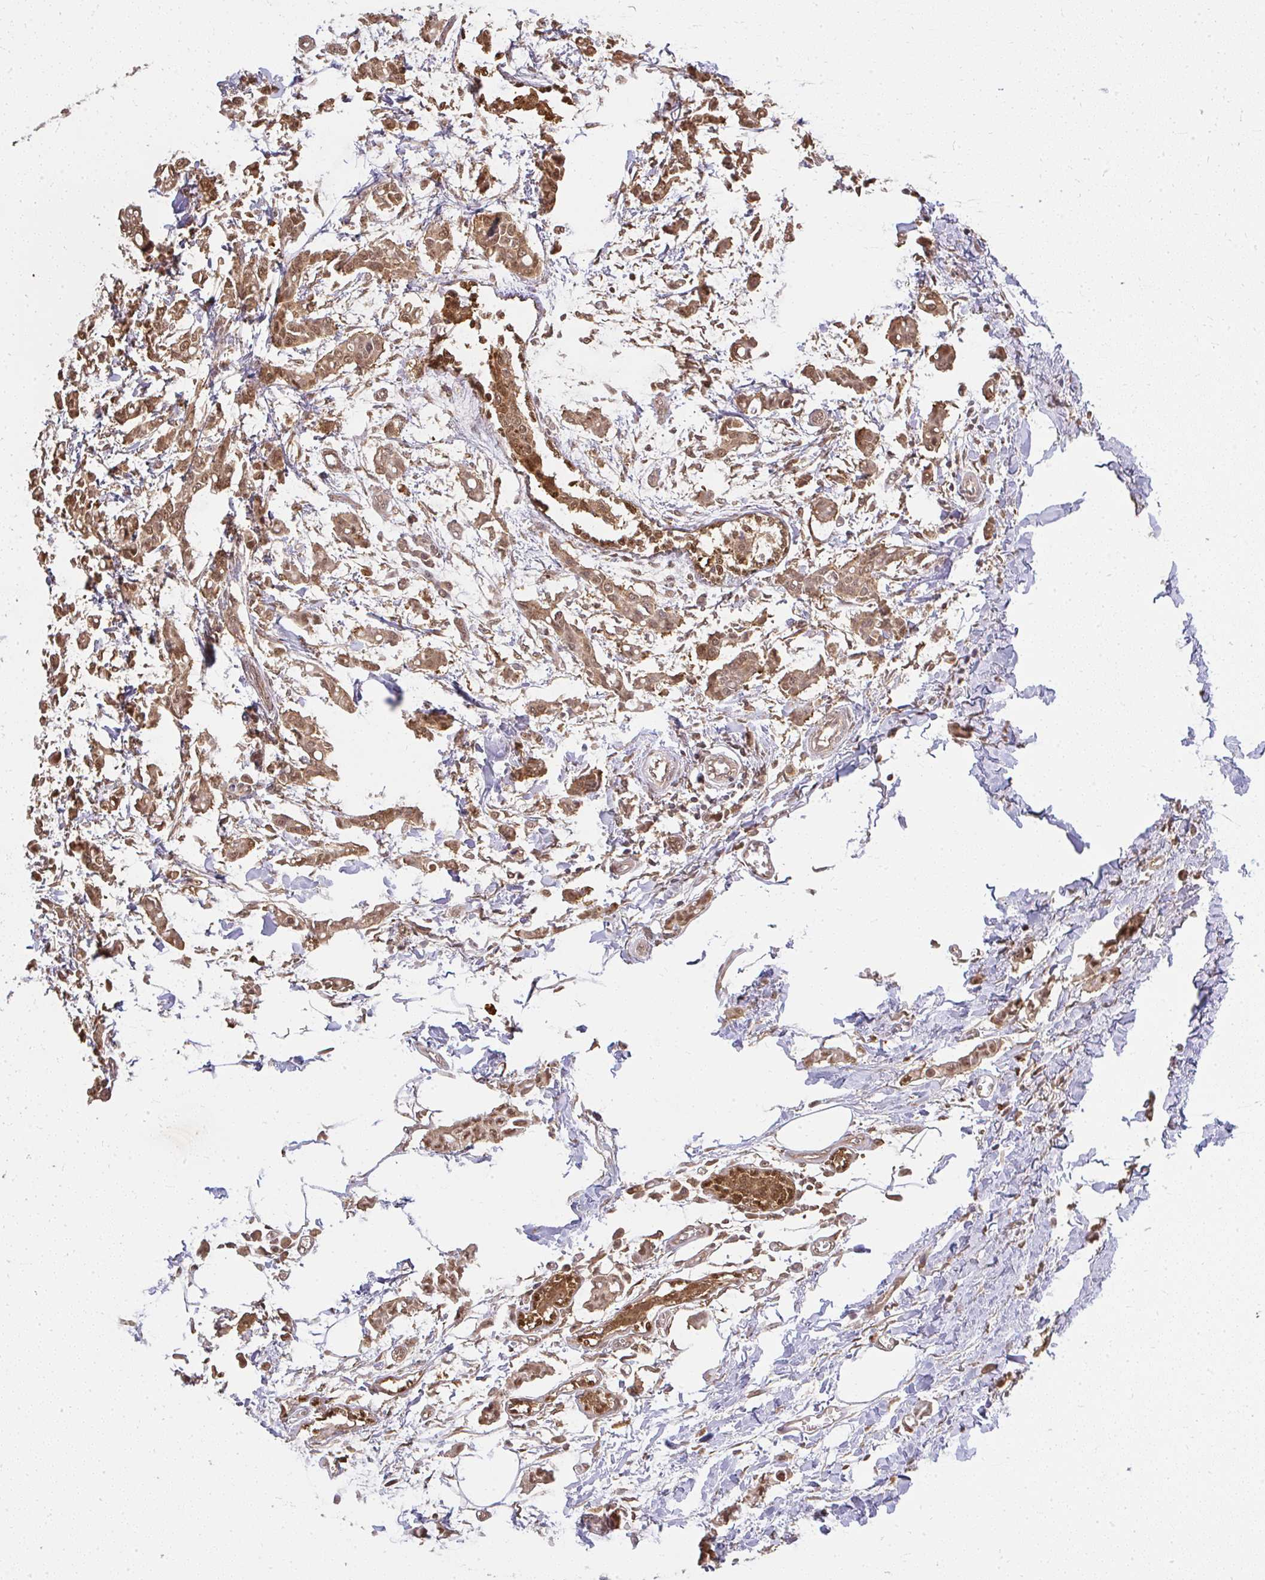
{"staining": {"intensity": "moderate", "quantity": ">75%", "location": "cytoplasmic/membranous,nuclear"}, "tissue": "breast cancer", "cell_type": "Tumor cells", "image_type": "cancer", "snomed": [{"axis": "morphology", "description": "Duct carcinoma"}, {"axis": "topography", "description": "Breast"}], "caption": "Immunohistochemical staining of breast cancer (infiltrating ductal carcinoma) reveals moderate cytoplasmic/membranous and nuclear protein expression in about >75% of tumor cells.", "gene": "LARS2", "patient": {"sex": "female", "age": 41}}